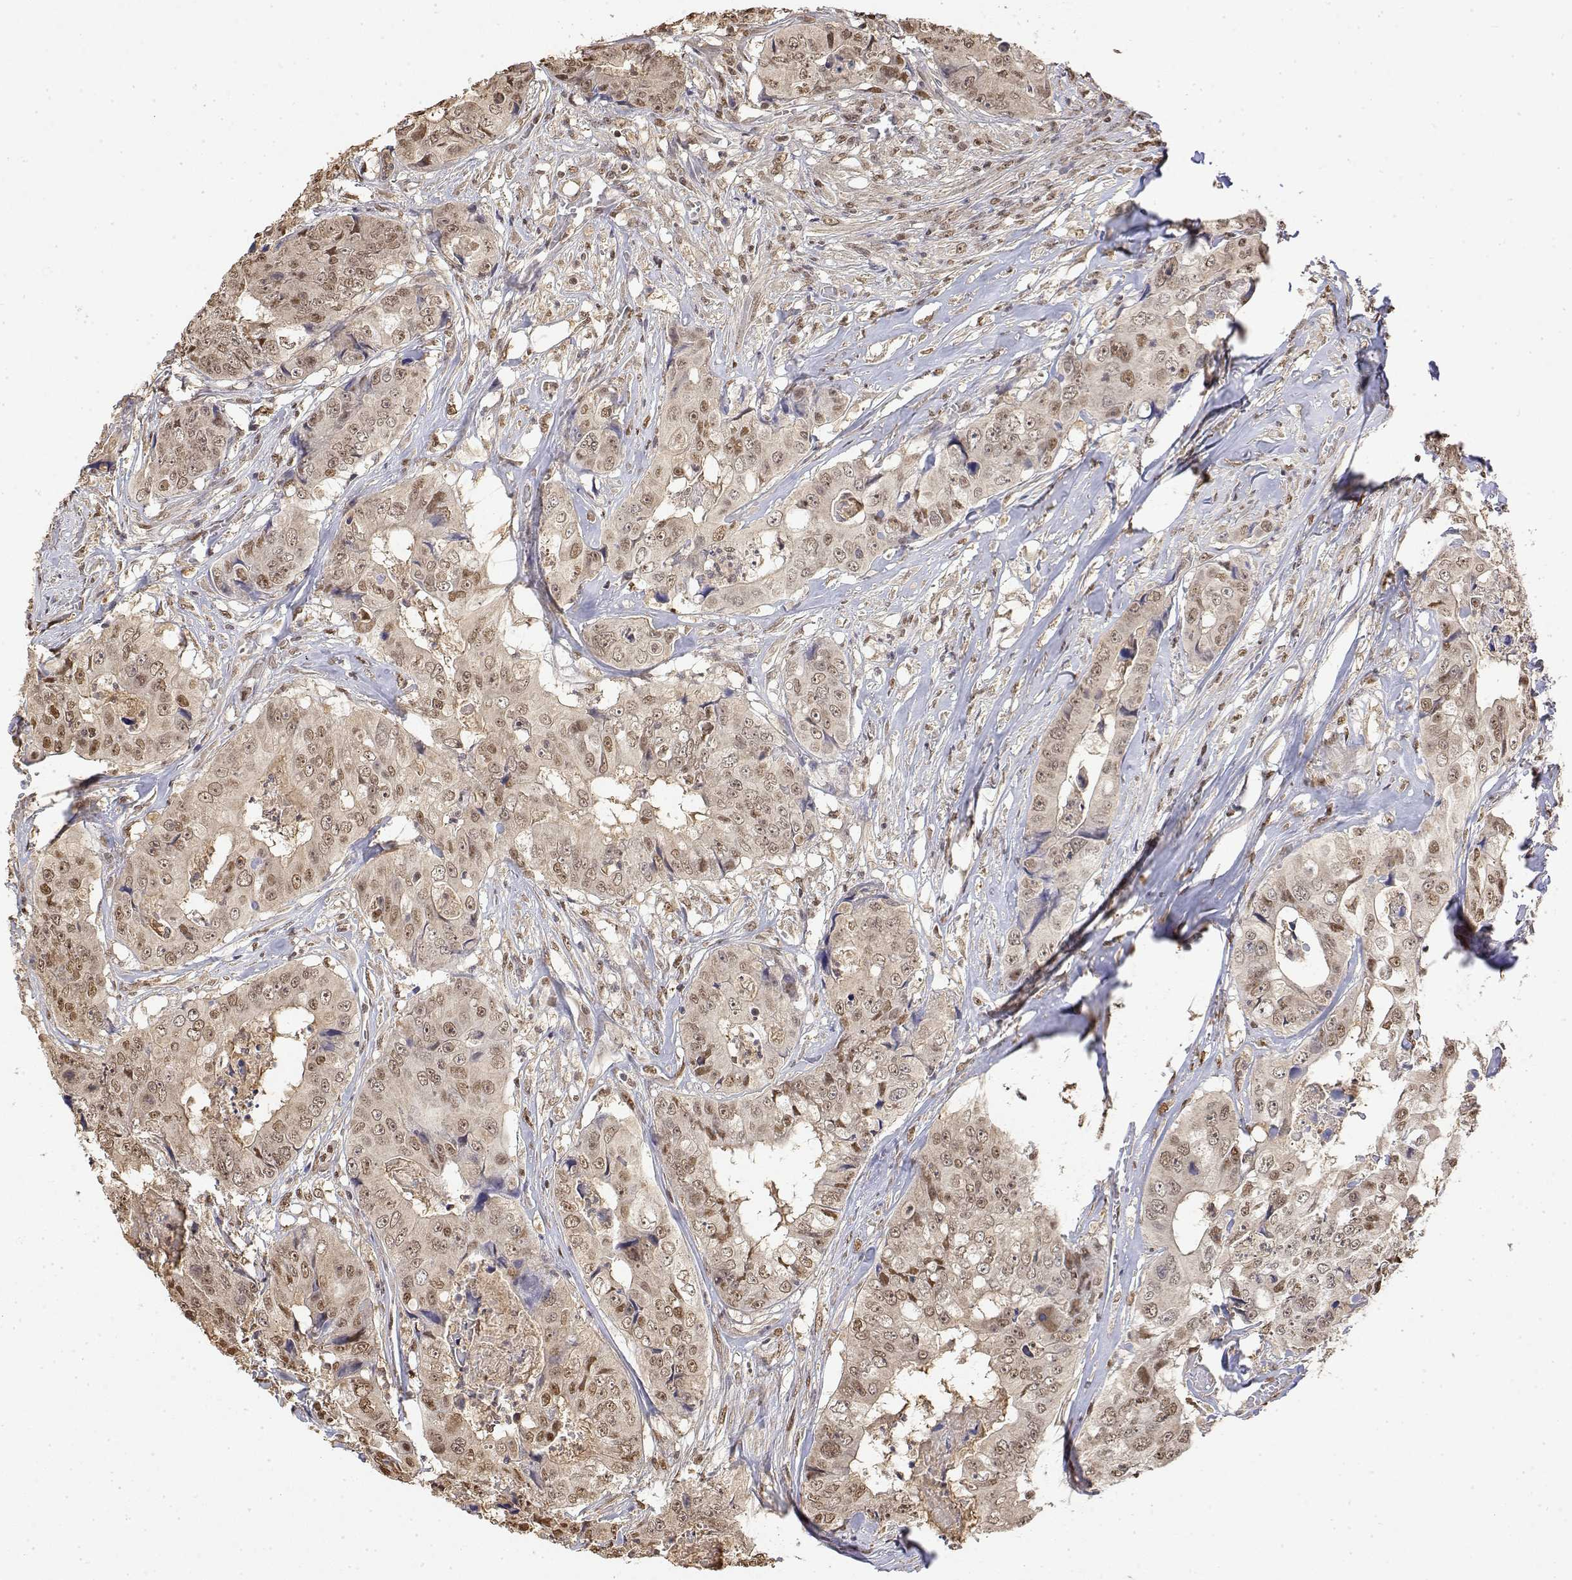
{"staining": {"intensity": "weak", "quantity": ">75%", "location": "nuclear"}, "tissue": "colorectal cancer", "cell_type": "Tumor cells", "image_type": "cancer", "snomed": [{"axis": "morphology", "description": "Adenocarcinoma, NOS"}, {"axis": "topography", "description": "Rectum"}], "caption": "Colorectal cancer was stained to show a protein in brown. There is low levels of weak nuclear positivity in approximately >75% of tumor cells.", "gene": "TPI1", "patient": {"sex": "female", "age": 62}}